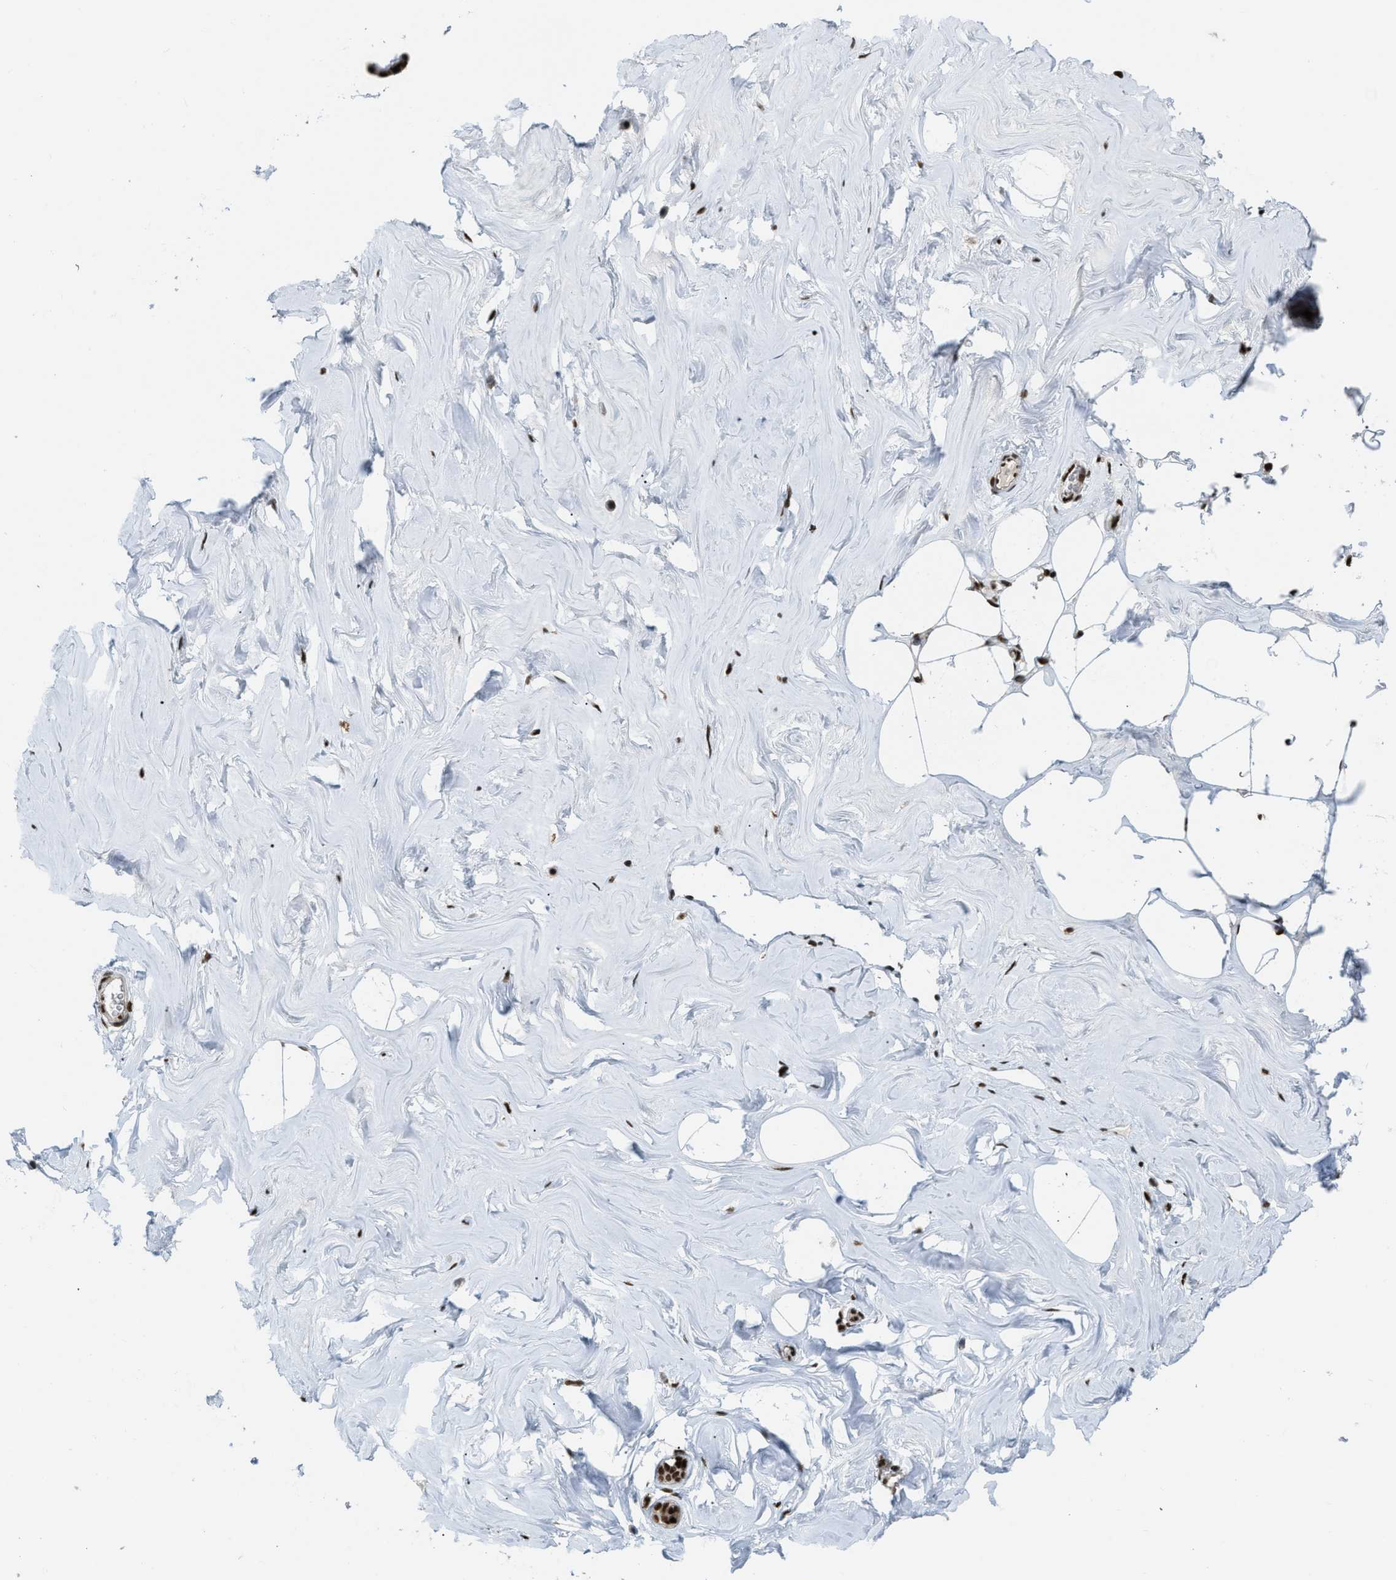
{"staining": {"intensity": "strong", "quantity": ">75%", "location": "nuclear"}, "tissue": "adipose tissue", "cell_type": "Adipocytes", "image_type": "normal", "snomed": [{"axis": "morphology", "description": "Normal tissue, NOS"}, {"axis": "morphology", "description": "Fibrosis, NOS"}, {"axis": "topography", "description": "Breast"}, {"axis": "topography", "description": "Adipose tissue"}], "caption": "Protein staining reveals strong nuclear expression in approximately >75% of adipocytes in unremarkable adipose tissue.", "gene": "NUMA1", "patient": {"sex": "female", "age": 39}}